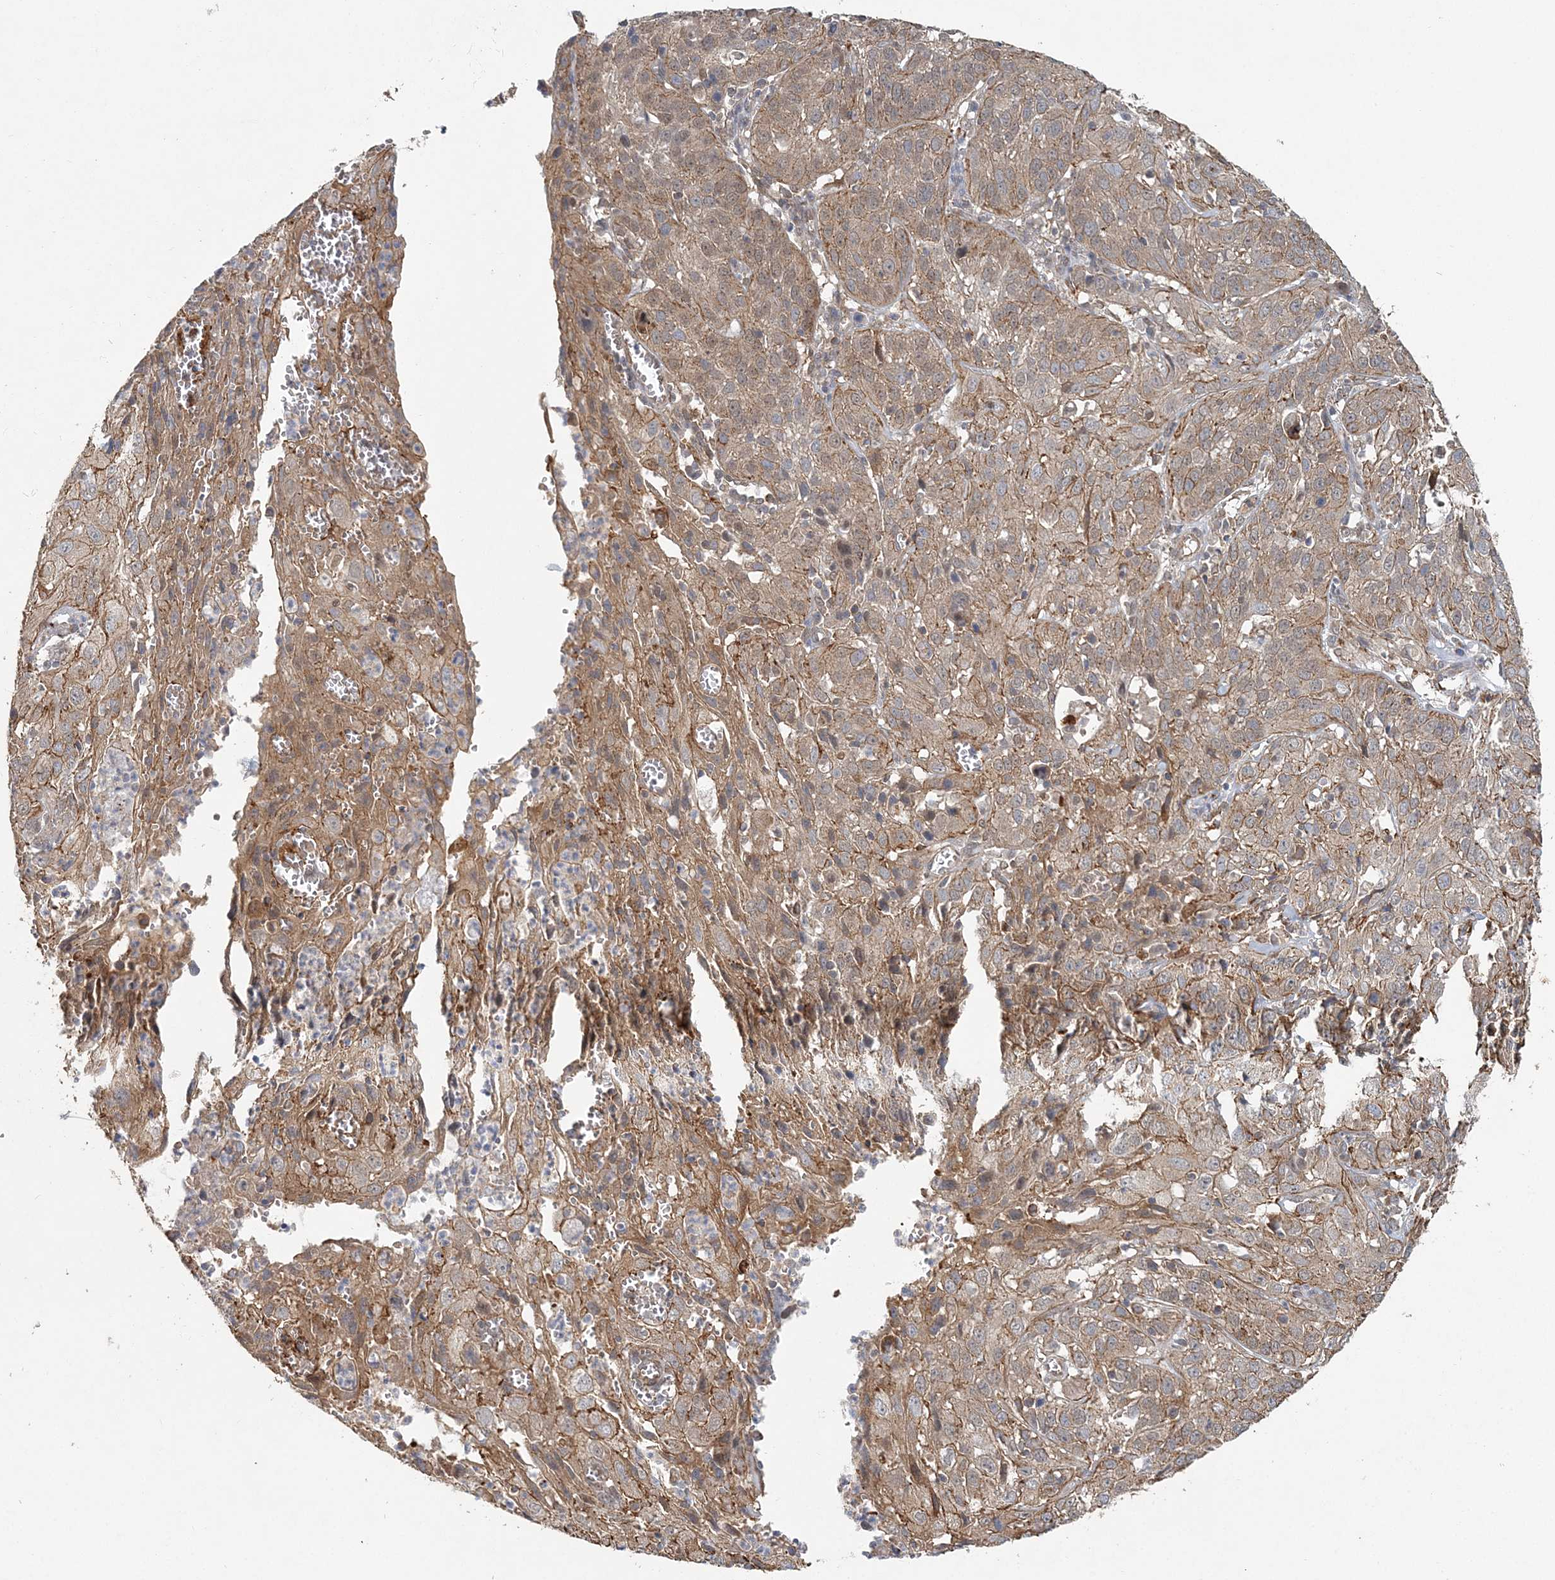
{"staining": {"intensity": "moderate", "quantity": ">75%", "location": "cytoplasmic/membranous"}, "tissue": "cervical cancer", "cell_type": "Tumor cells", "image_type": "cancer", "snomed": [{"axis": "morphology", "description": "Squamous cell carcinoma, NOS"}, {"axis": "topography", "description": "Cervix"}], "caption": "Immunohistochemistry (IHC) micrograph of neoplastic tissue: cervical squamous cell carcinoma stained using immunohistochemistry demonstrates medium levels of moderate protein expression localized specifically in the cytoplasmic/membranous of tumor cells, appearing as a cytoplasmic/membranous brown color.", "gene": "MAT2B", "patient": {"sex": "female", "age": 32}}